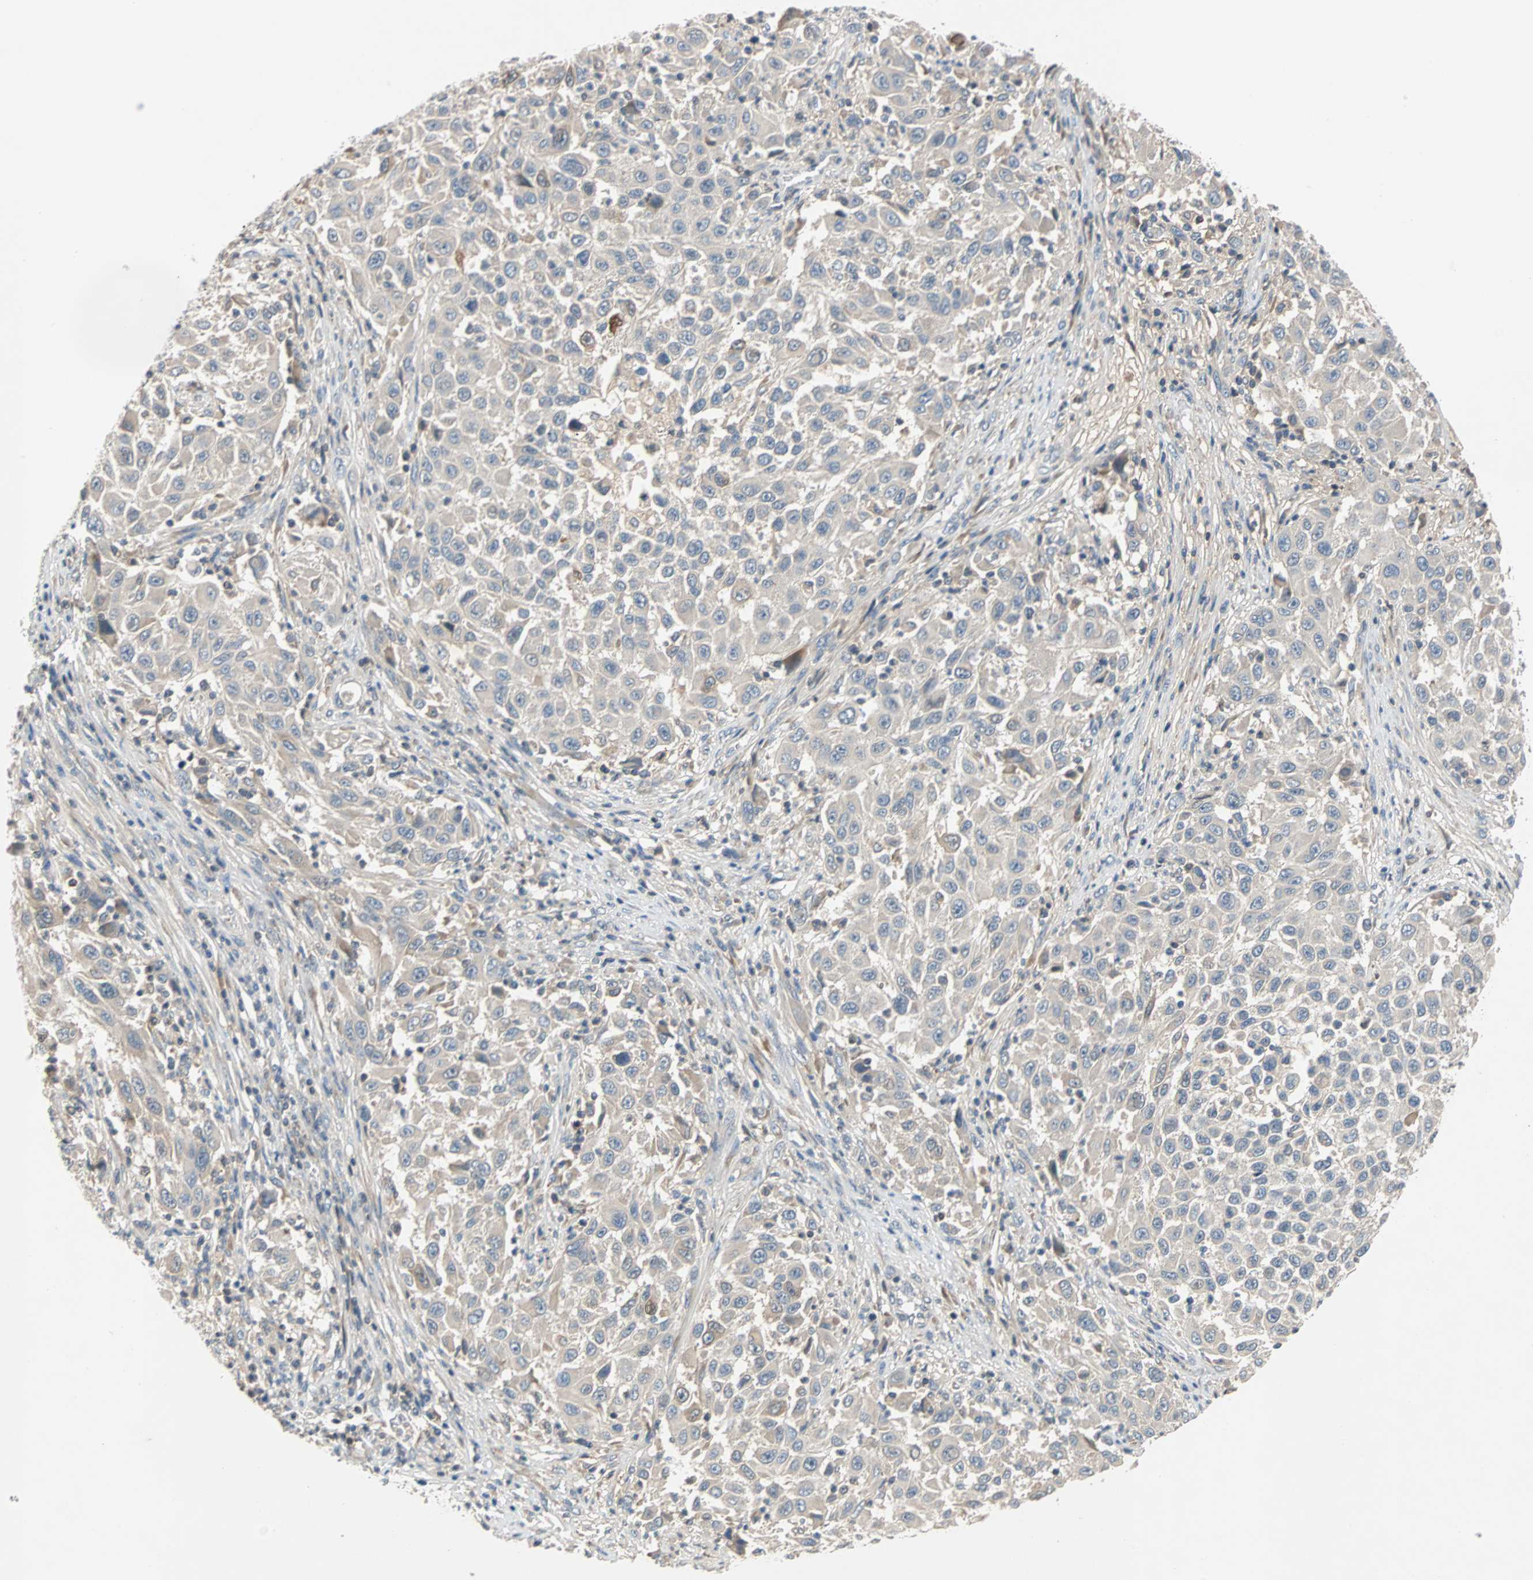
{"staining": {"intensity": "negative", "quantity": "none", "location": "none"}, "tissue": "melanoma", "cell_type": "Tumor cells", "image_type": "cancer", "snomed": [{"axis": "morphology", "description": "Malignant melanoma, Metastatic site"}, {"axis": "topography", "description": "Lymph node"}], "caption": "IHC image of neoplastic tissue: human malignant melanoma (metastatic site) stained with DAB shows no significant protein expression in tumor cells. (Stains: DAB immunohistochemistry (IHC) with hematoxylin counter stain, Microscopy: brightfield microscopy at high magnification).", "gene": "MAP4K1", "patient": {"sex": "male", "age": 61}}